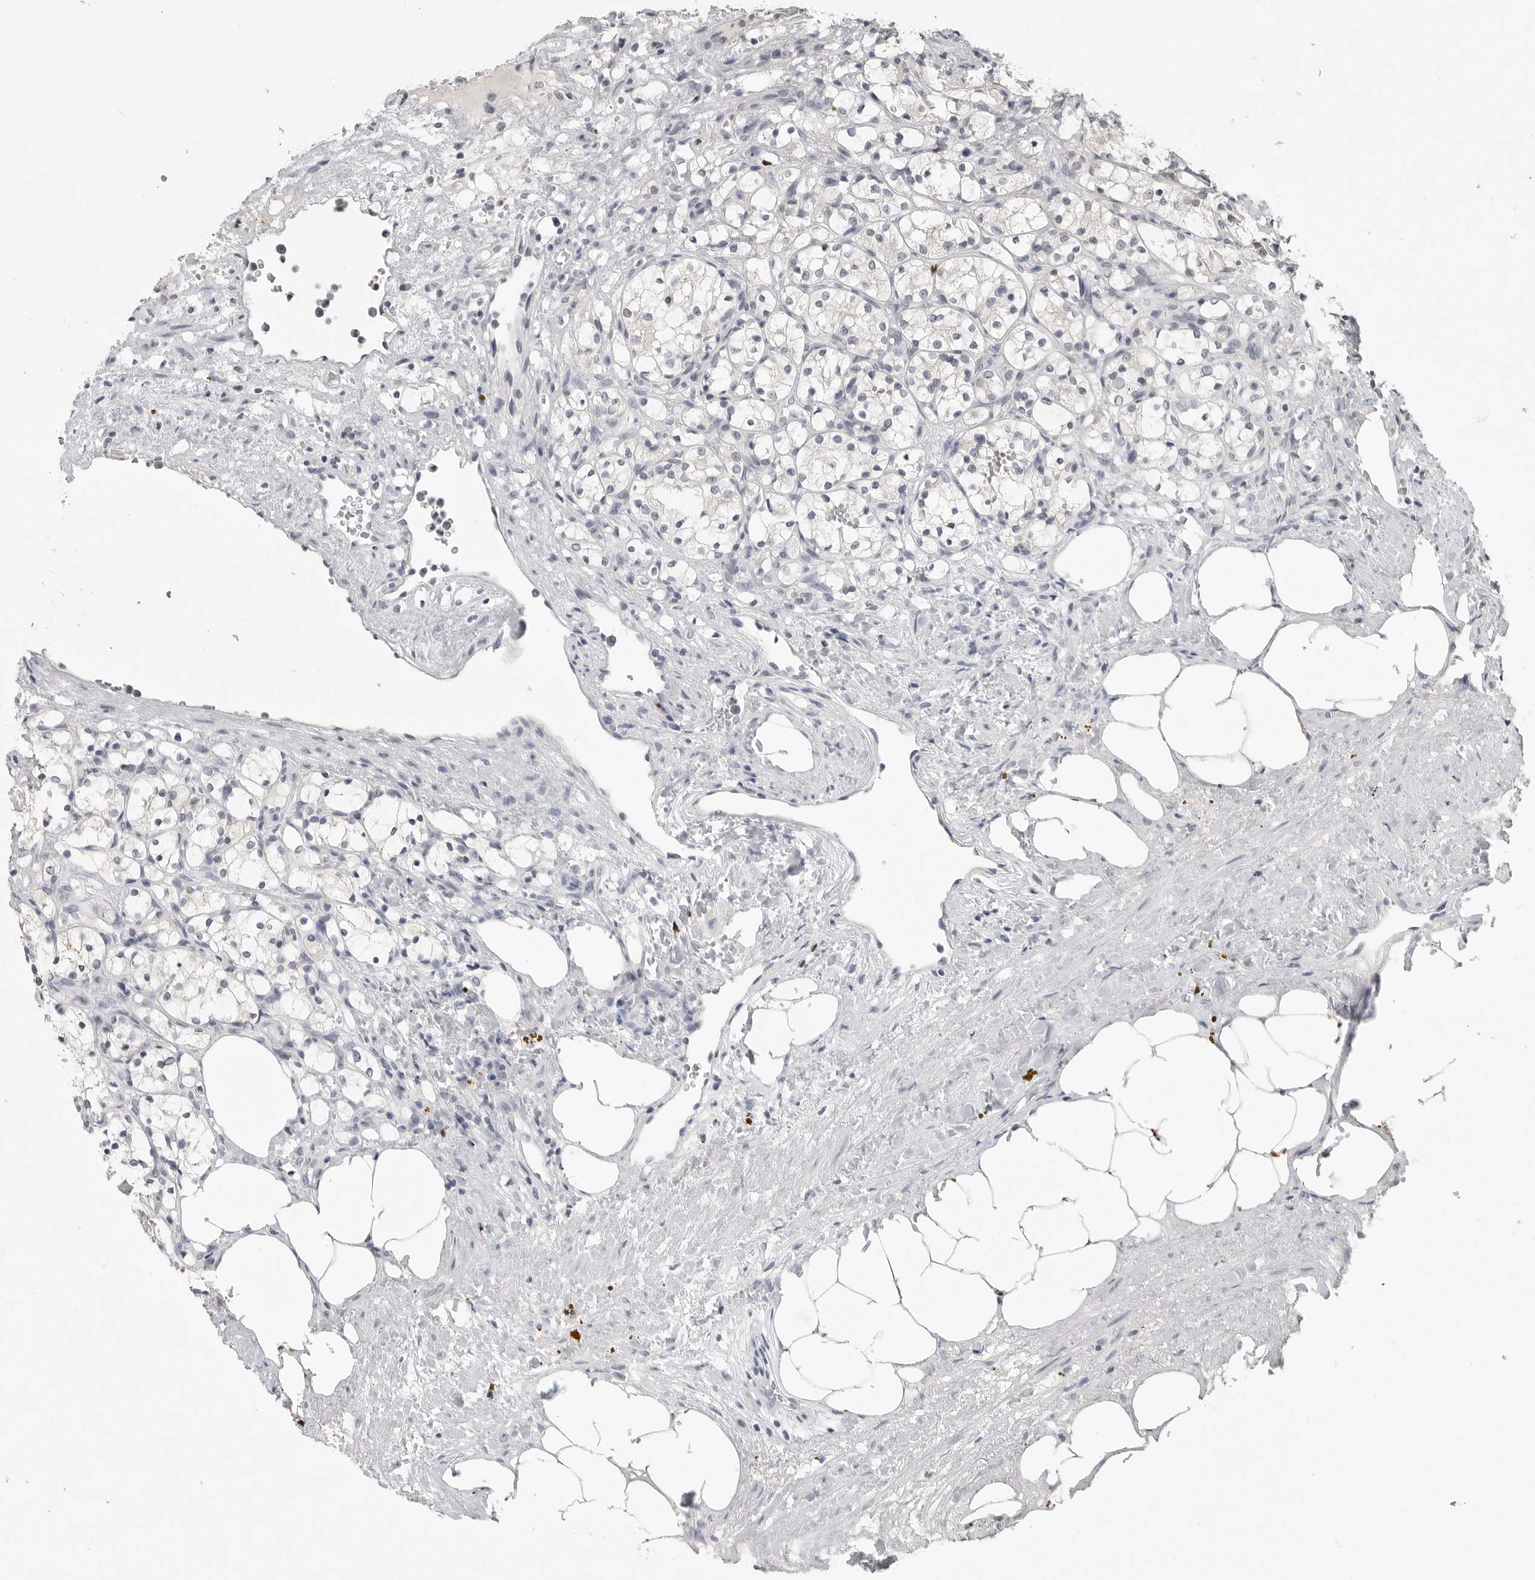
{"staining": {"intensity": "negative", "quantity": "none", "location": "none"}, "tissue": "renal cancer", "cell_type": "Tumor cells", "image_type": "cancer", "snomed": [{"axis": "morphology", "description": "Adenocarcinoma, NOS"}, {"axis": "topography", "description": "Kidney"}], "caption": "Immunohistochemical staining of adenocarcinoma (renal) displays no significant positivity in tumor cells.", "gene": "FOXP3", "patient": {"sex": "female", "age": 69}}